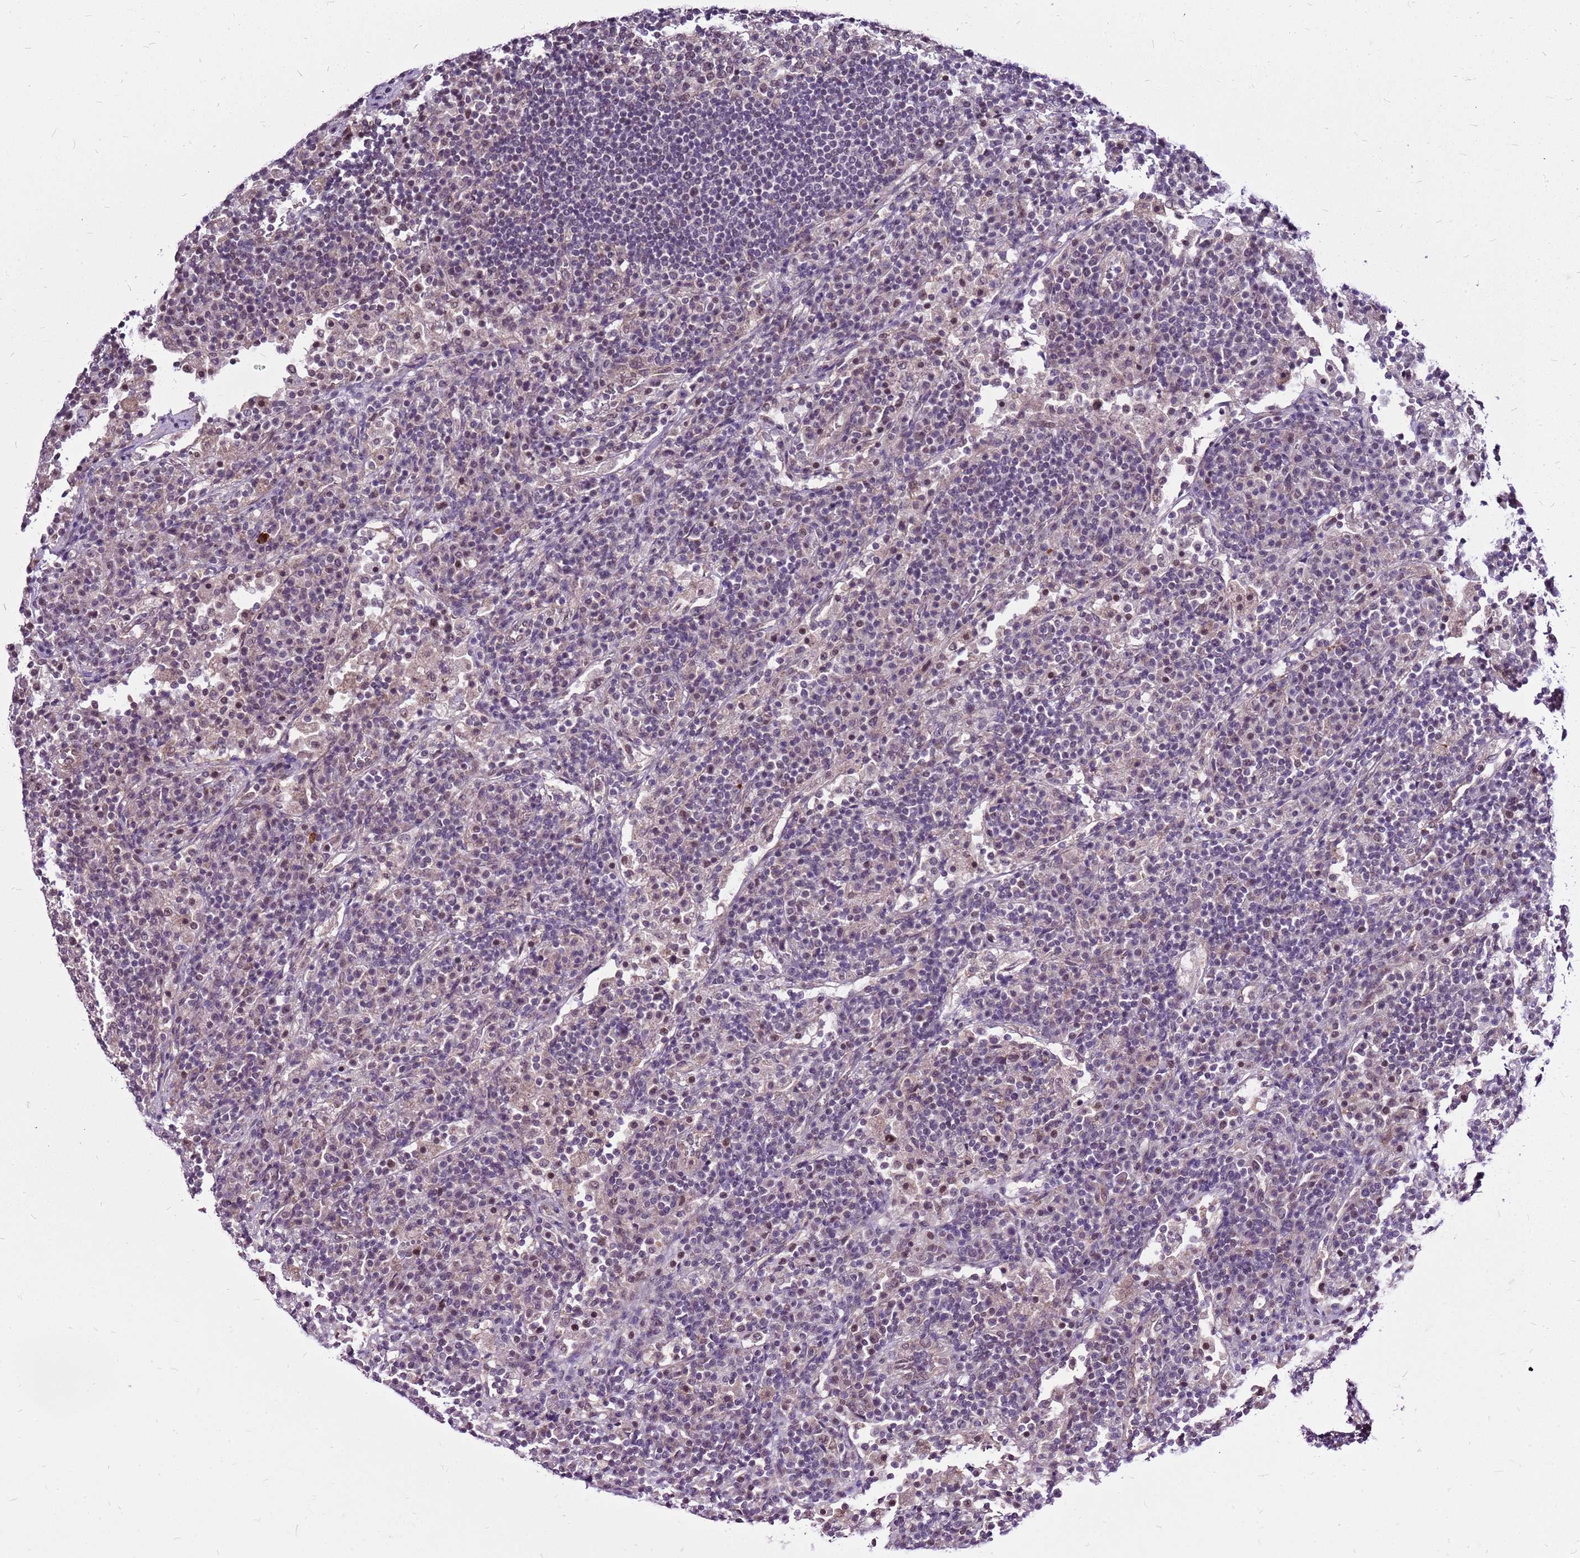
{"staining": {"intensity": "weak", "quantity": "25%-75%", "location": "nuclear"}, "tissue": "lymph node", "cell_type": "Germinal center cells", "image_type": "normal", "snomed": [{"axis": "morphology", "description": "Normal tissue, NOS"}, {"axis": "topography", "description": "Lymph node"}], "caption": "Immunohistochemical staining of benign human lymph node exhibits 25%-75% levels of weak nuclear protein positivity in about 25%-75% of germinal center cells.", "gene": "CCDC166", "patient": {"sex": "female", "age": 53}}